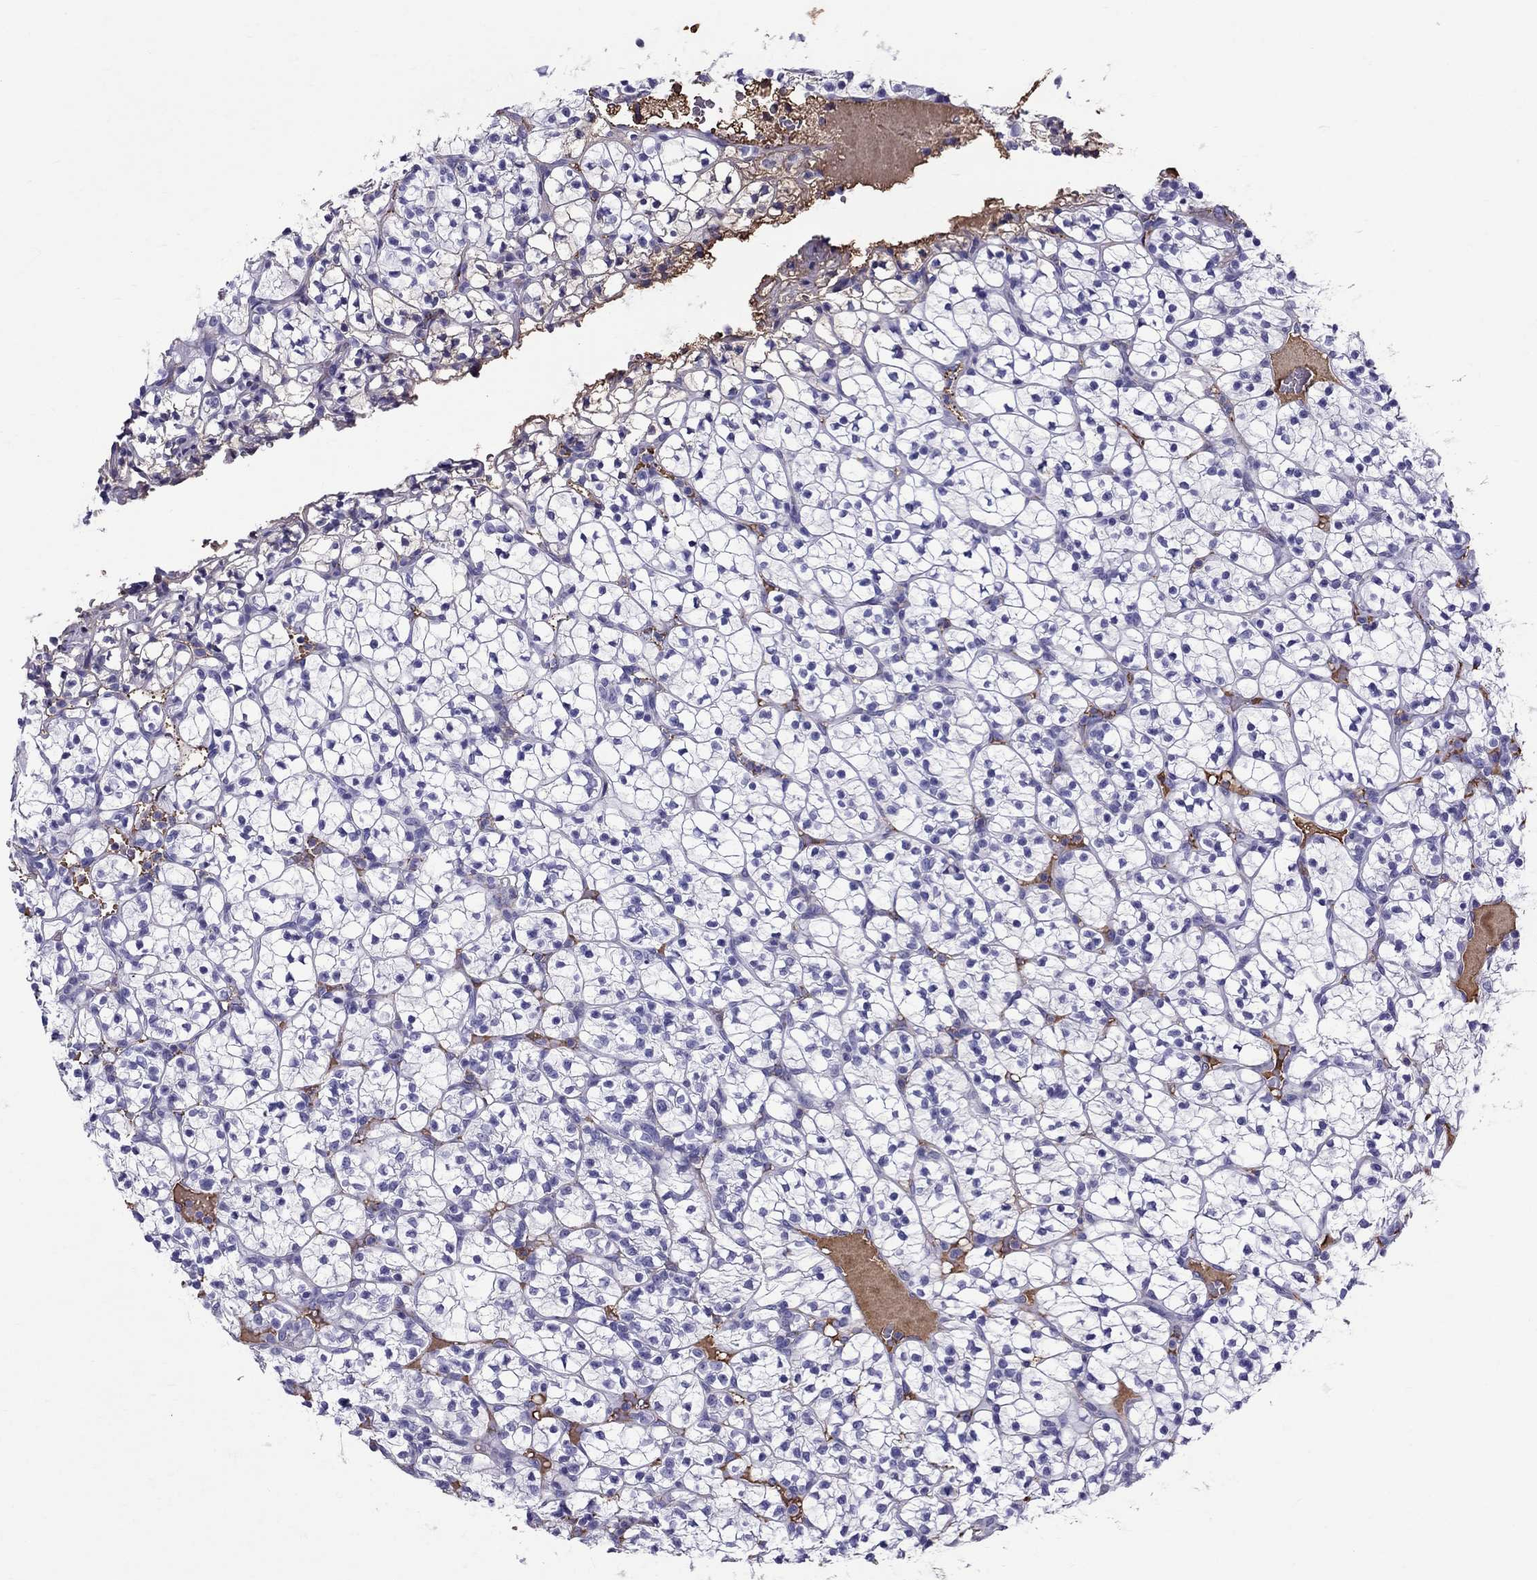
{"staining": {"intensity": "negative", "quantity": "none", "location": "none"}, "tissue": "renal cancer", "cell_type": "Tumor cells", "image_type": "cancer", "snomed": [{"axis": "morphology", "description": "Adenocarcinoma, NOS"}, {"axis": "topography", "description": "Kidney"}], "caption": "Immunohistochemistry histopathology image of human renal adenocarcinoma stained for a protein (brown), which shows no expression in tumor cells.", "gene": "SCART1", "patient": {"sex": "female", "age": 89}}